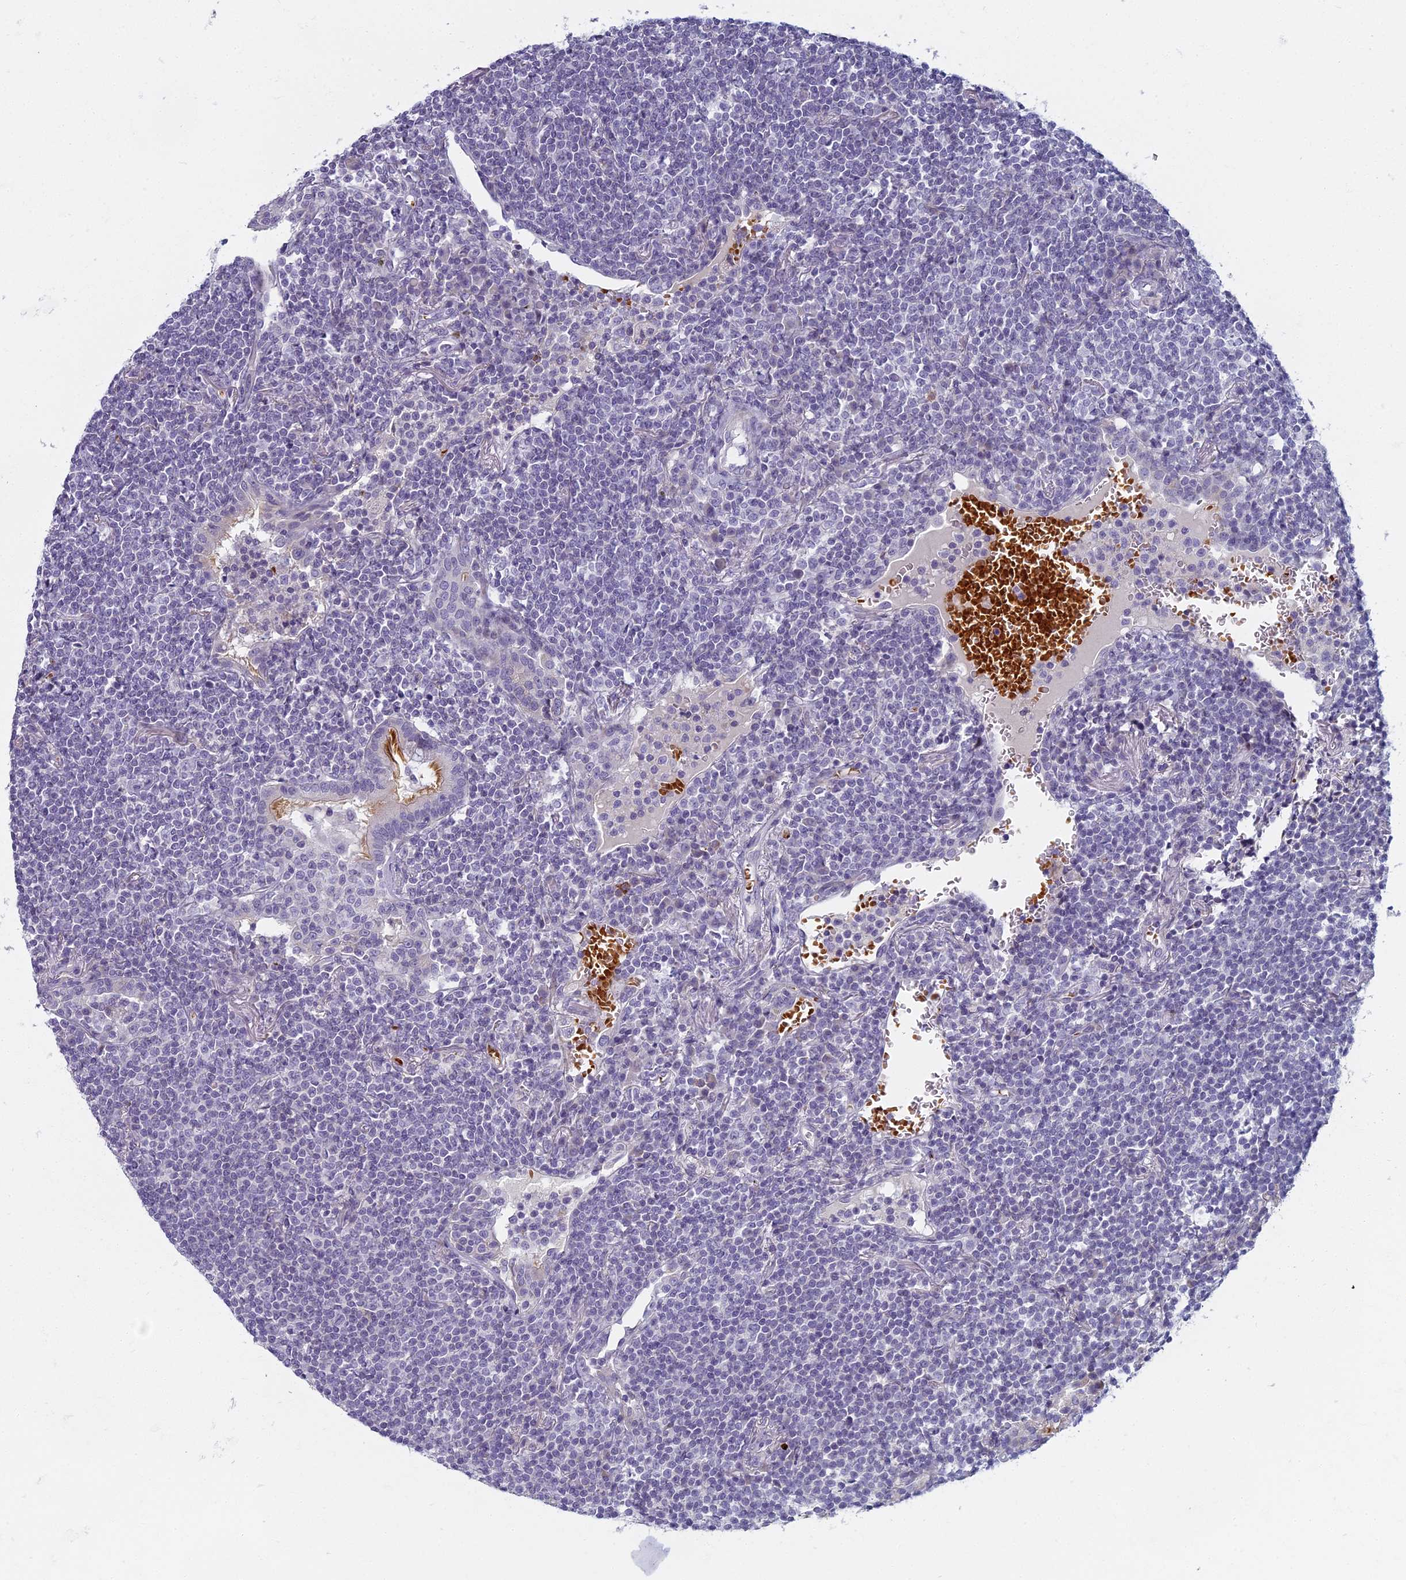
{"staining": {"intensity": "negative", "quantity": "none", "location": "none"}, "tissue": "lymphoma", "cell_type": "Tumor cells", "image_type": "cancer", "snomed": [{"axis": "morphology", "description": "Malignant lymphoma, non-Hodgkin's type, Low grade"}, {"axis": "topography", "description": "Lung"}], "caption": "The histopathology image displays no significant positivity in tumor cells of malignant lymphoma, non-Hodgkin's type (low-grade).", "gene": "ARL15", "patient": {"sex": "female", "age": 71}}